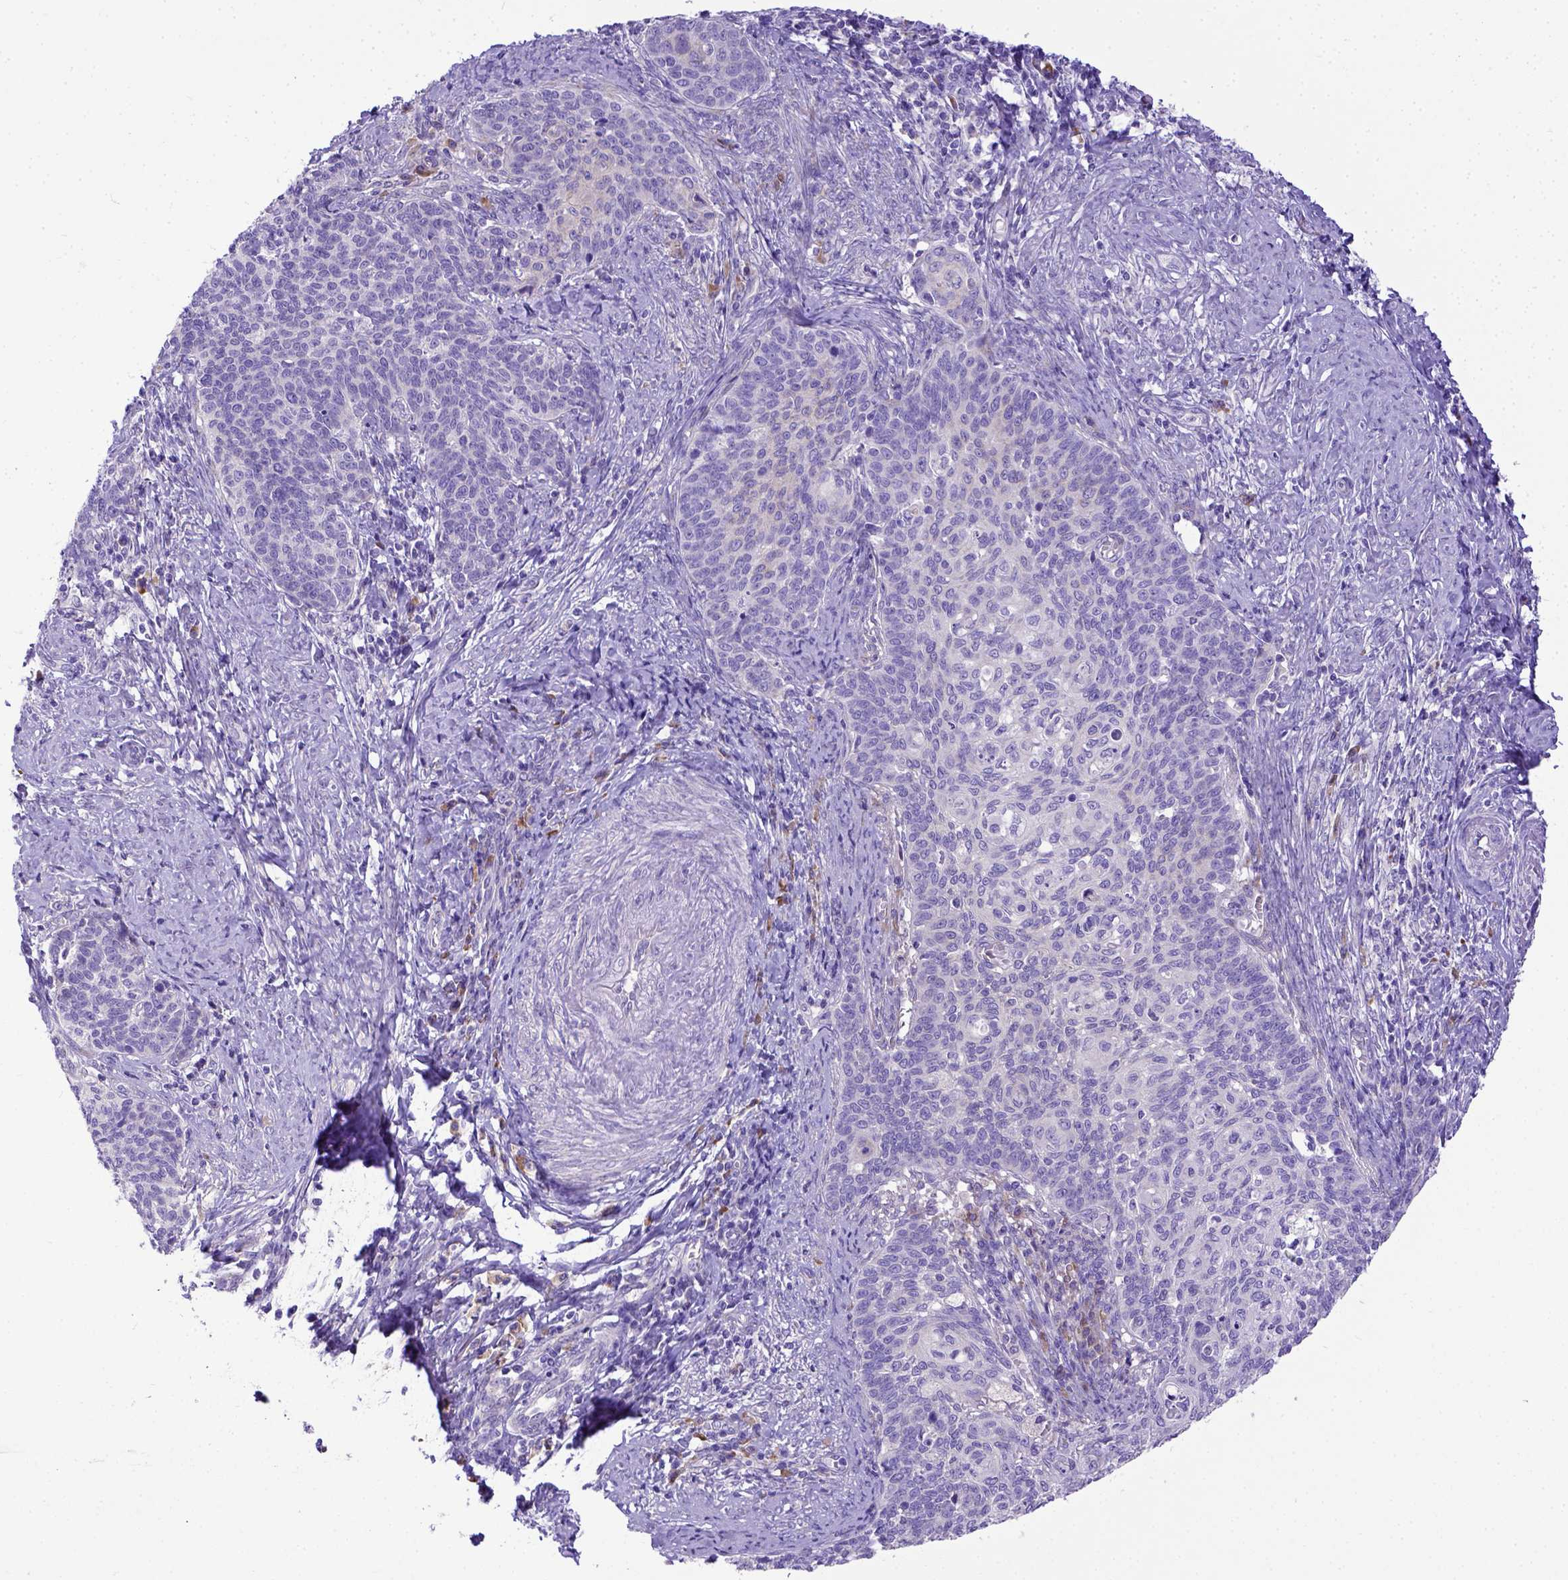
{"staining": {"intensity": "negative", "quantity": "none", "location": "none"}, "tissue": "cervical cancer", "cell_type": "Tumor cells", "image_type": "cancer", "snomed": [{"axis": "morphology", "description": "Normal tissue, NOS"}, {"axis": "morphology", "description": "Squamous cell carcinoma, NOS"}, {"axis": "topography", "description": "Cervix"}], "caption": "Tumor cells are negative for brown protein staining in squamous cell carcinoma (cervical).", "gene": "CFAP300", "patient": {"sex": "female", "age": 39}}